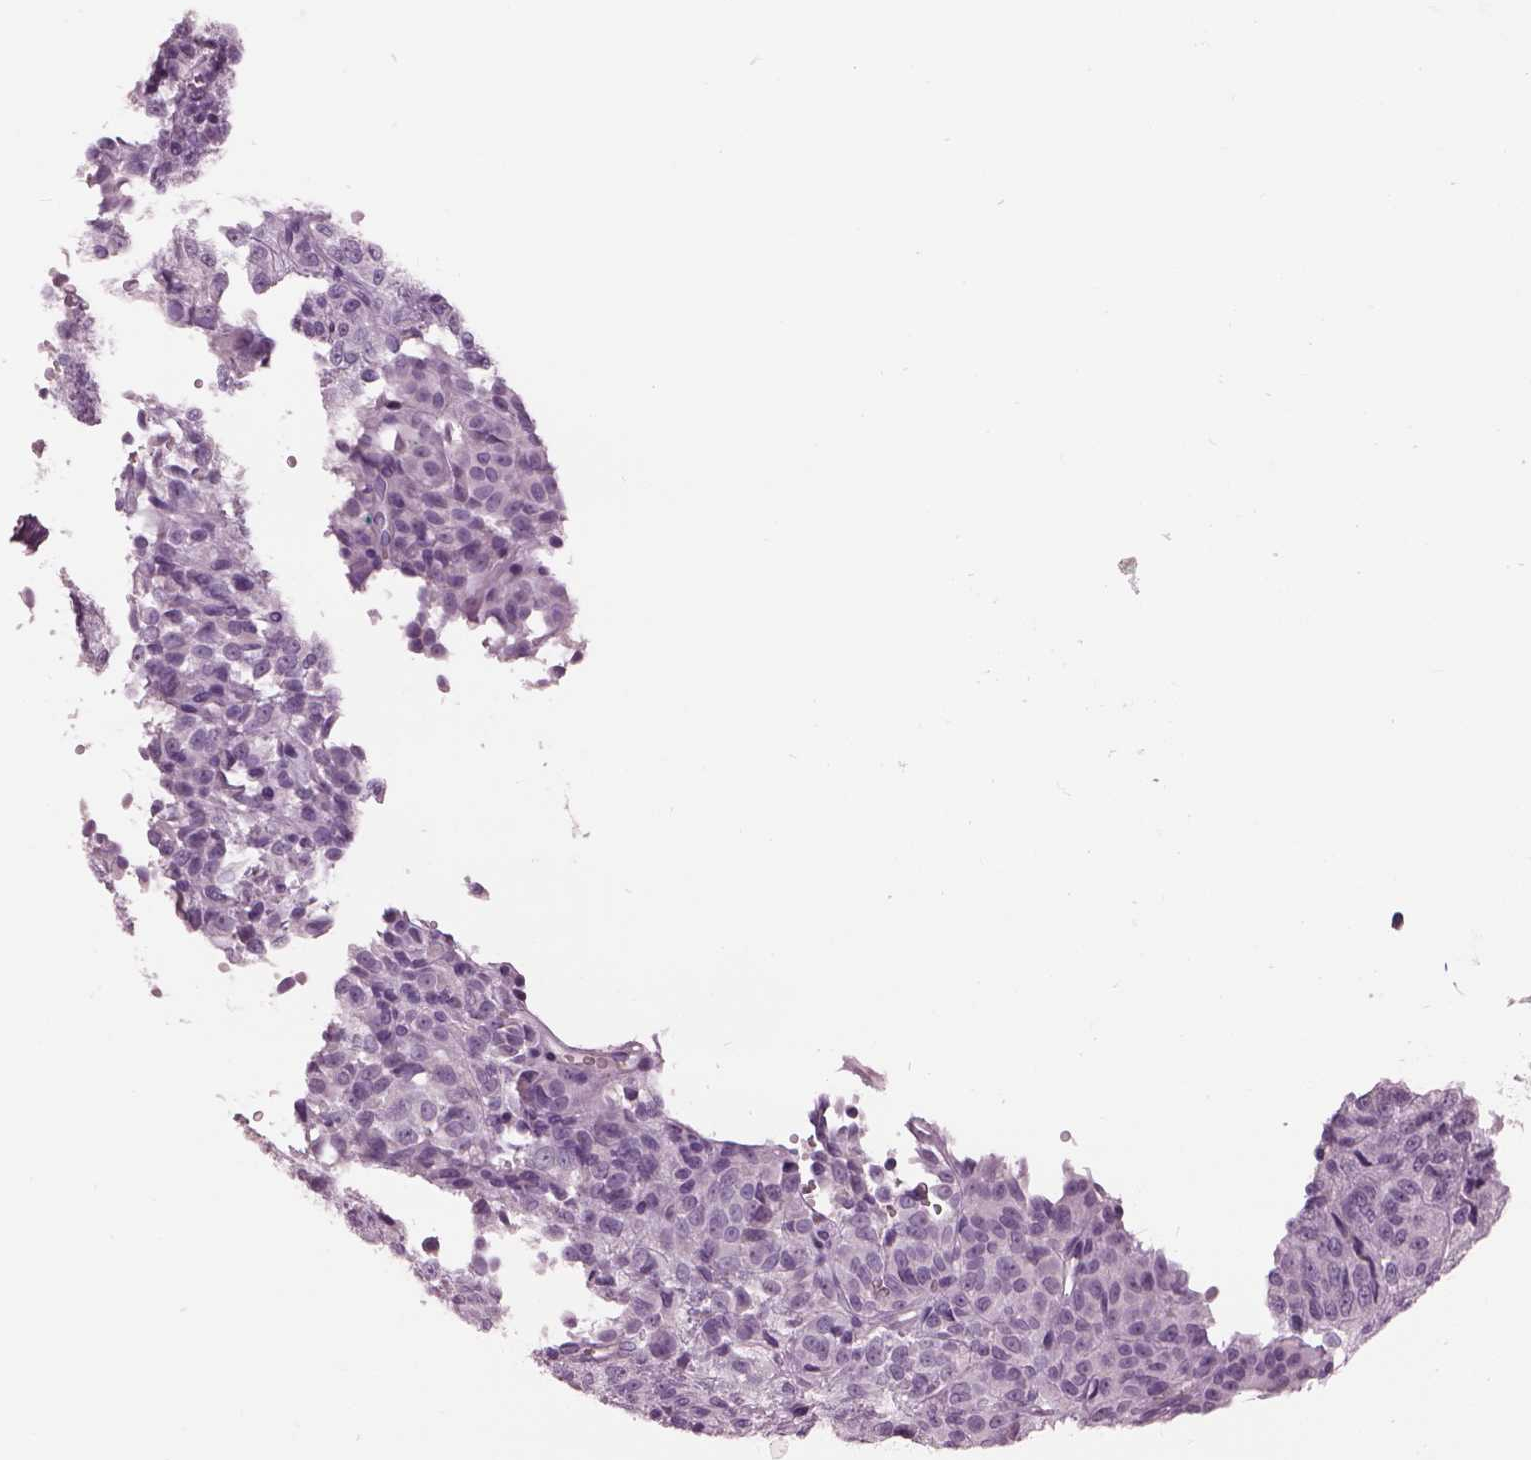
{"staining": {"intensity": "negative", "quantity": "none", "location": "none"}, "tissue": "melanoma", "cell_type": "Tumor cells", "image_type": "cancer", "snomed": [{"axis": "morphology", "description": "Malignant melanoma, Metastatic site"}, {"axis": "topography", "description": "Brain"}], "caption": "Immunohistochemical staining of human melanoma reveals no significant positivity in tumor cells.", "gene": "PACRG", "patient": {"sex": "female", "age": 56}}